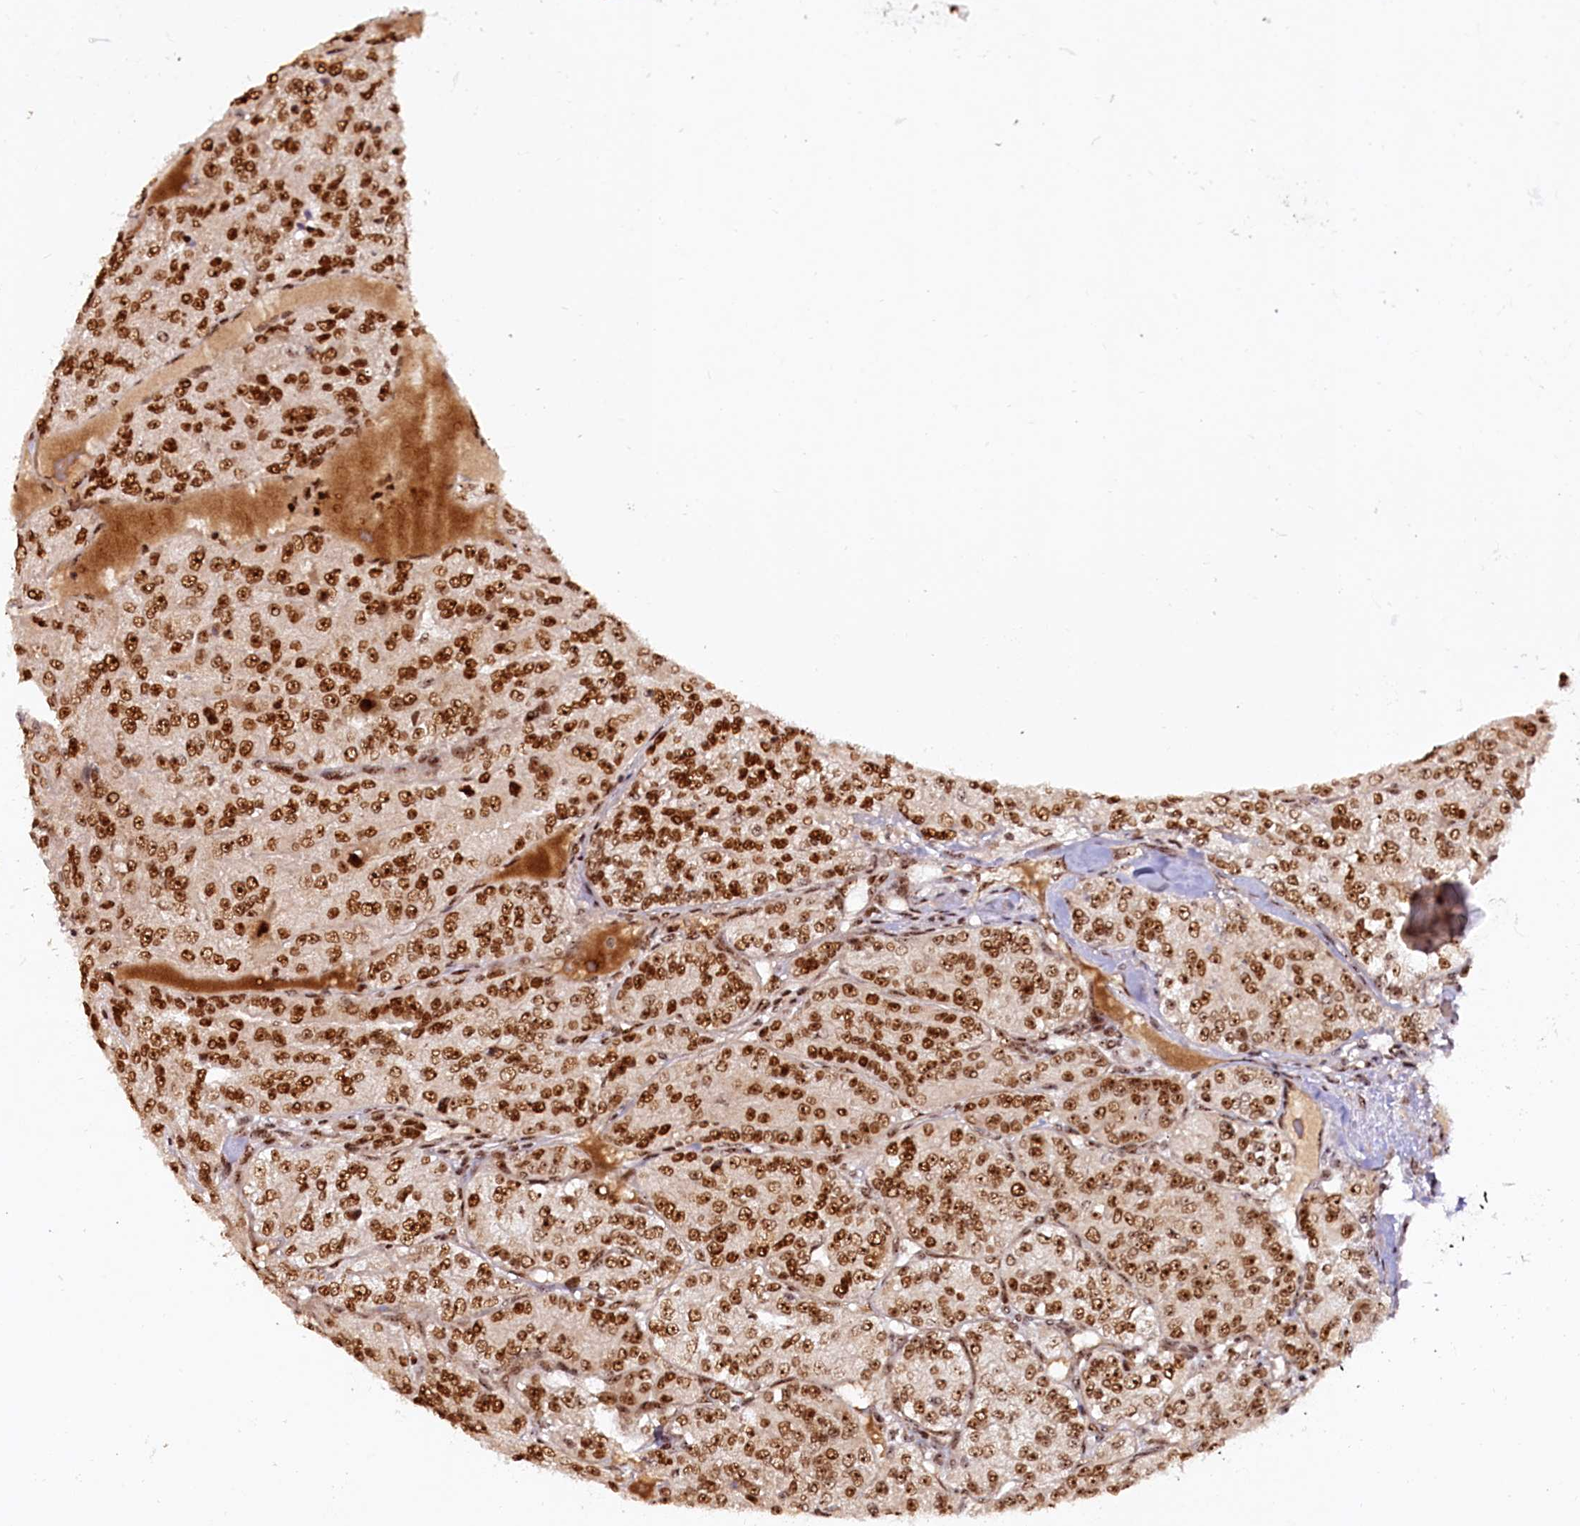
{"staining": {"intensity": "strong", "quantity": ">75%", "location": "nuclear"}, "tissue": "renal cancer", "cell_type": "Tumor cells", "image_type": "cancer", "snomed": [{"axis": "morphology", "description": "Adenocarcinoma, NOS"}, {"axis": "topography", "description": "Kidney"}], "caption": "Immunohistochemical staining of human renal cancer (adenocarcinoma) demonstrates high levels of strong nuclear staining in about >75% of tumor cells.", "gene": "TCOF1", "patient": {"sex": "female", "age": 63}}